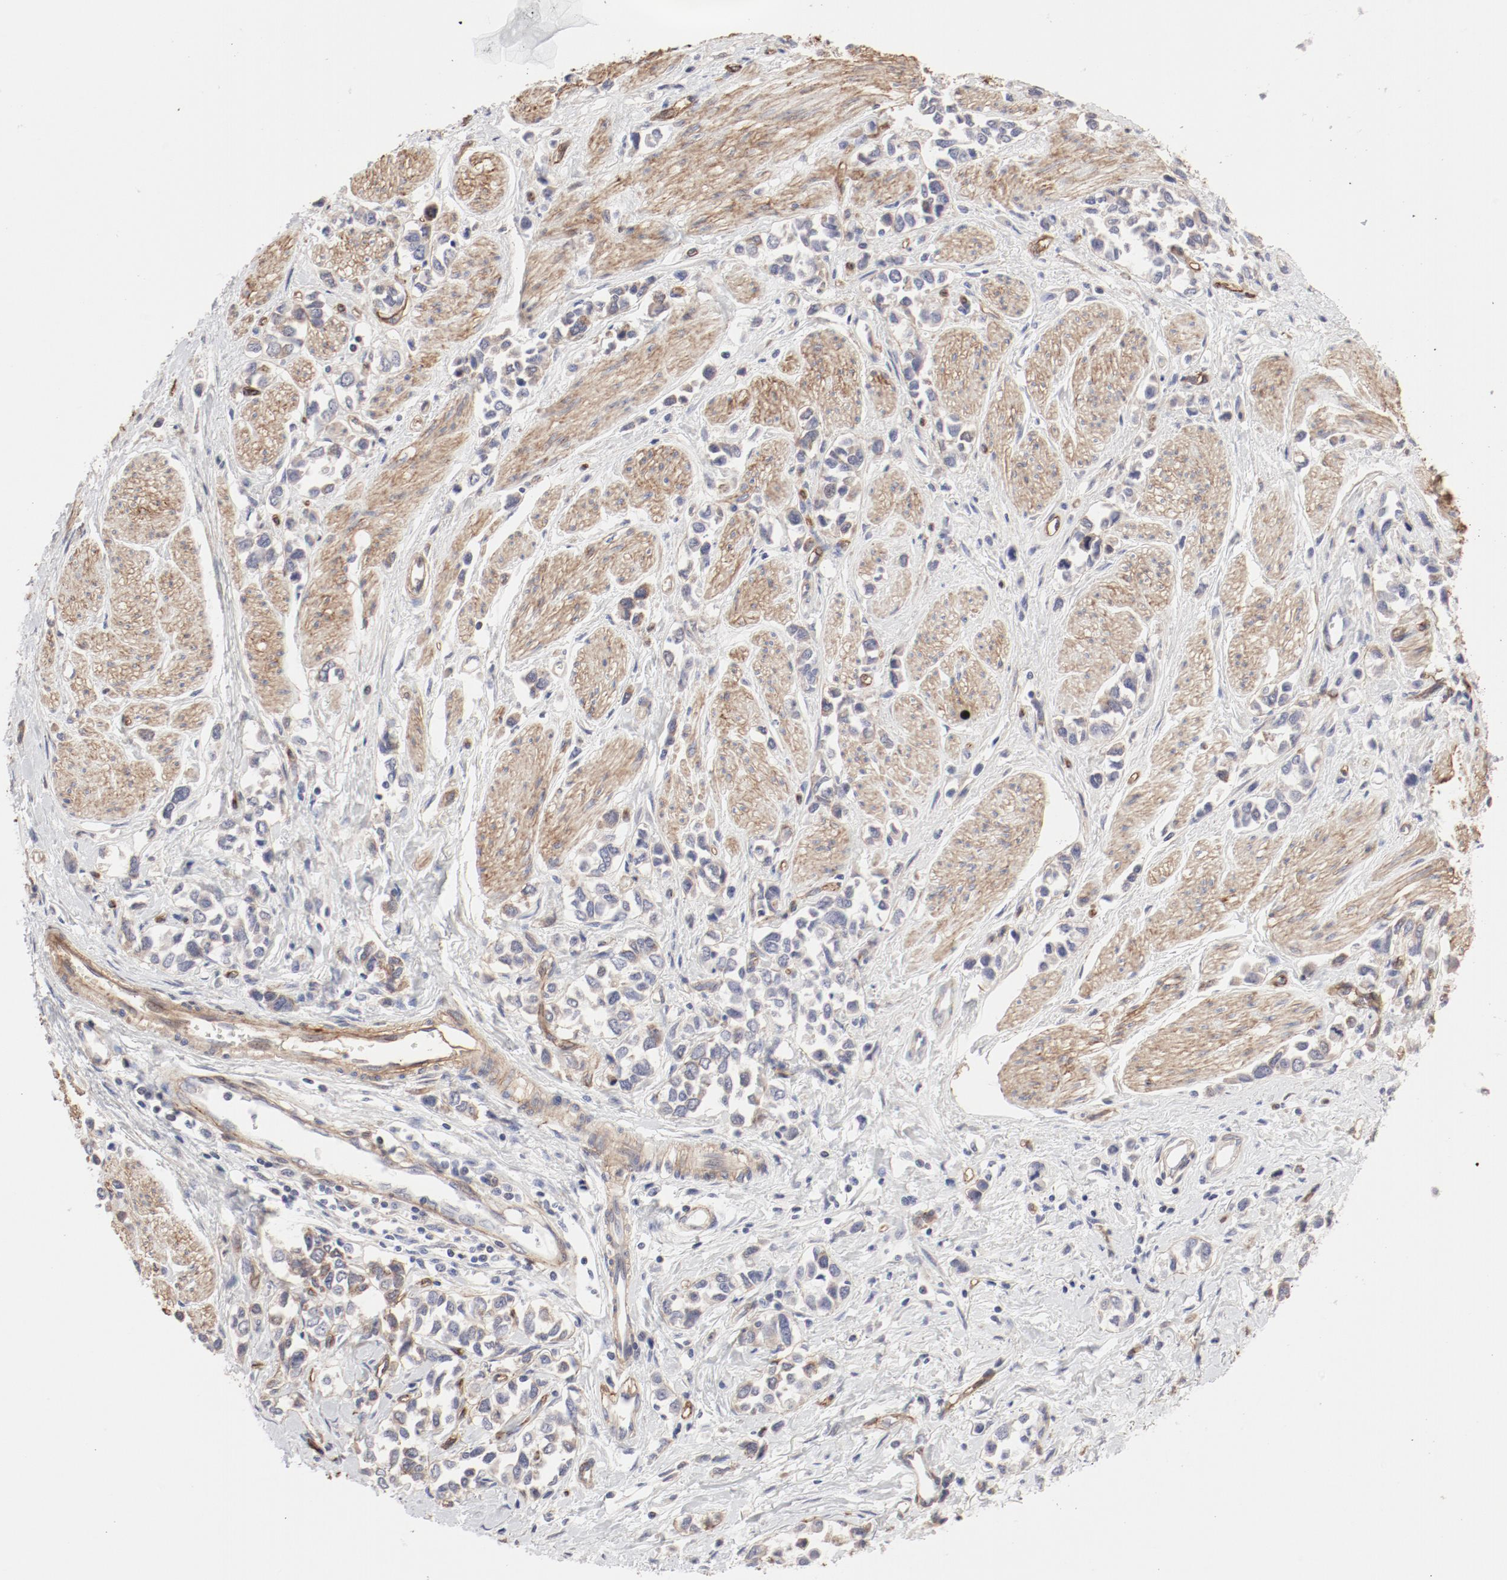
{"staining": {"intensity": "negative", "quantity": "none", "location": "none"}, "tissue": "stomach cancer", "cell_type": "Tumor cells", "image_type": "cancer", "snomed": [{"axis": "morphology", "description": "Adenocarcinoma, NOS"}, {"axis": "topography", "description": "Stomach, upper"}], "caption": "This is an IHC photomicrograph of adenocarcinoma (stomach). There is no expression in tumor cells.", "gene": "MAGED4", "patient": {"sex": "male", "age": 76}}